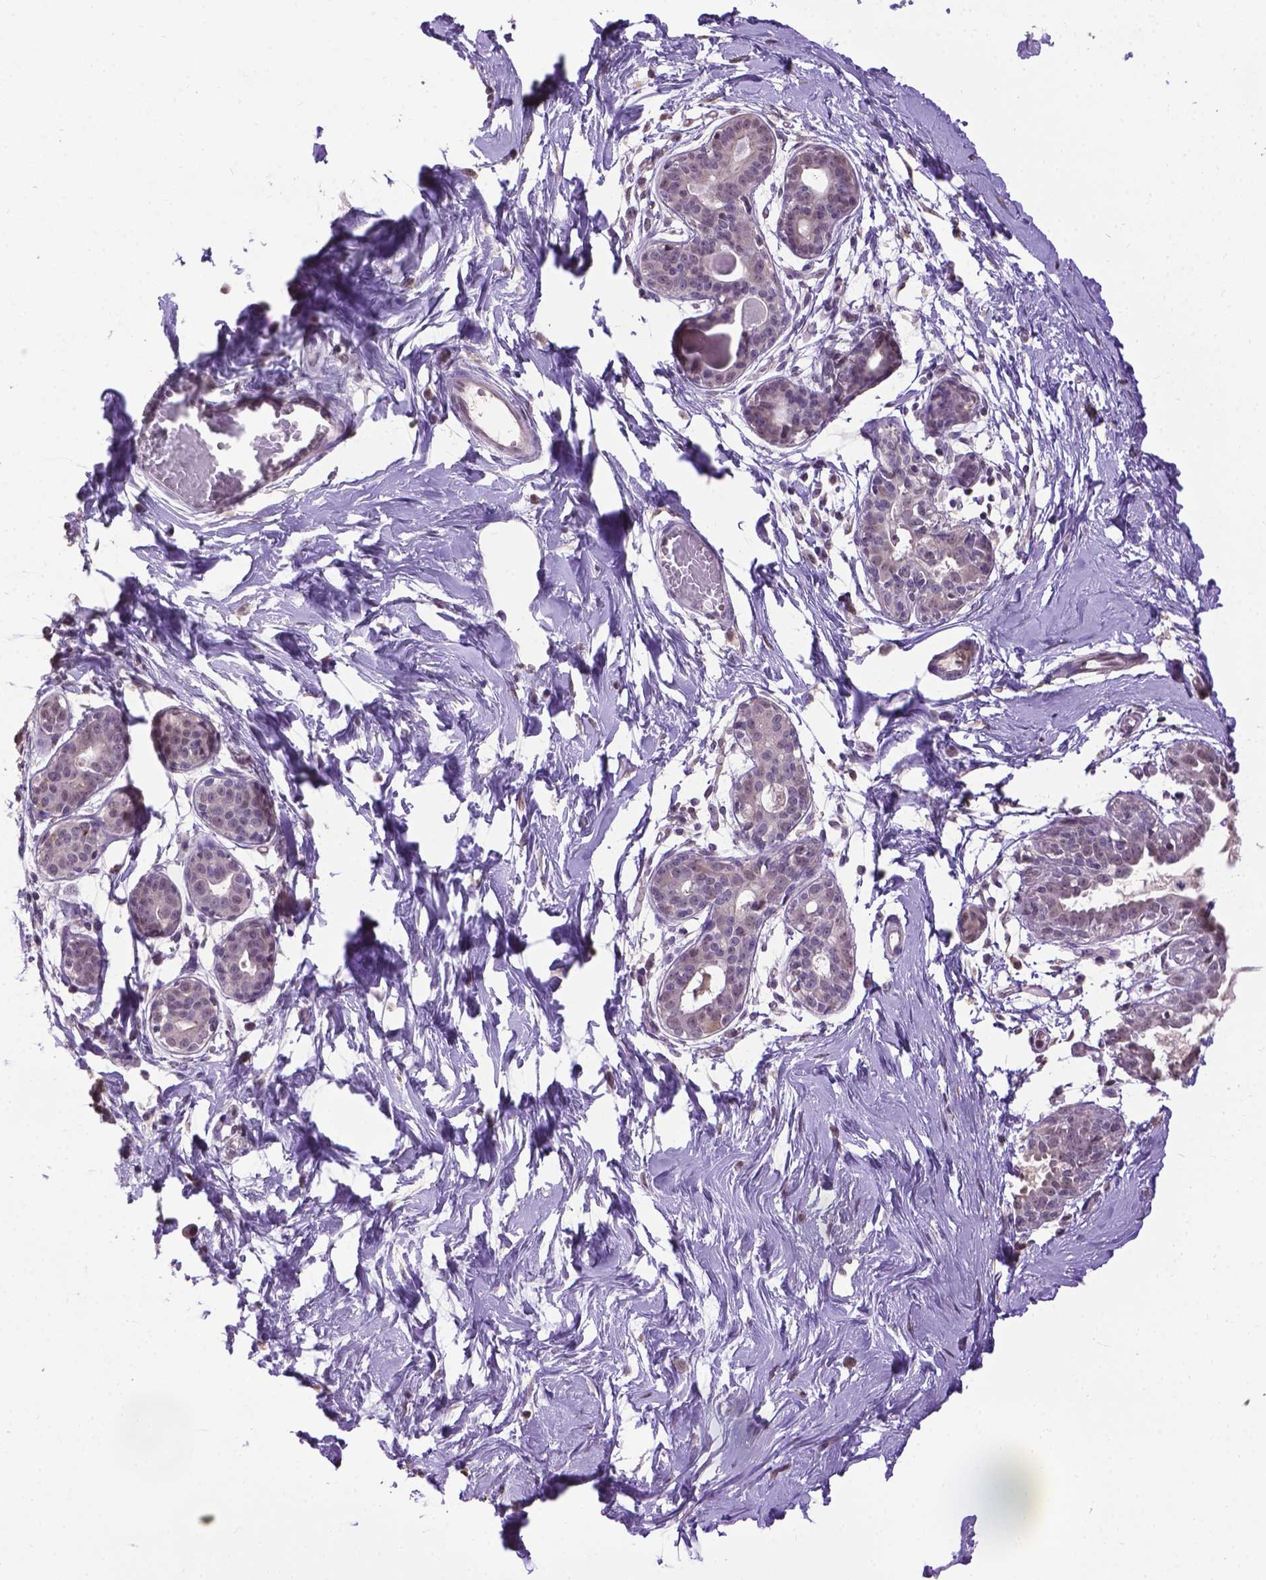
{"staining": {"intensity": "negative", "quantity": "none", "location": "none"}, "tissue": "breast", "cell_type": "Adipocytes", "image_type": "normal", "snomed": [{"axis": "morphology", "description": "Normal tissue, NOS"}, {"axis": "topography", "description": "Breast"}], "caption": "The immunohistochemistry (IHC) micrograph has no significant positivity in adipocytes of breast. The staining is performed using DAB brown chromogen with nuclei counter-stained in using hematoxylin.", "gene": "CPM", "patient": {"sex": "female", "age": 45}}